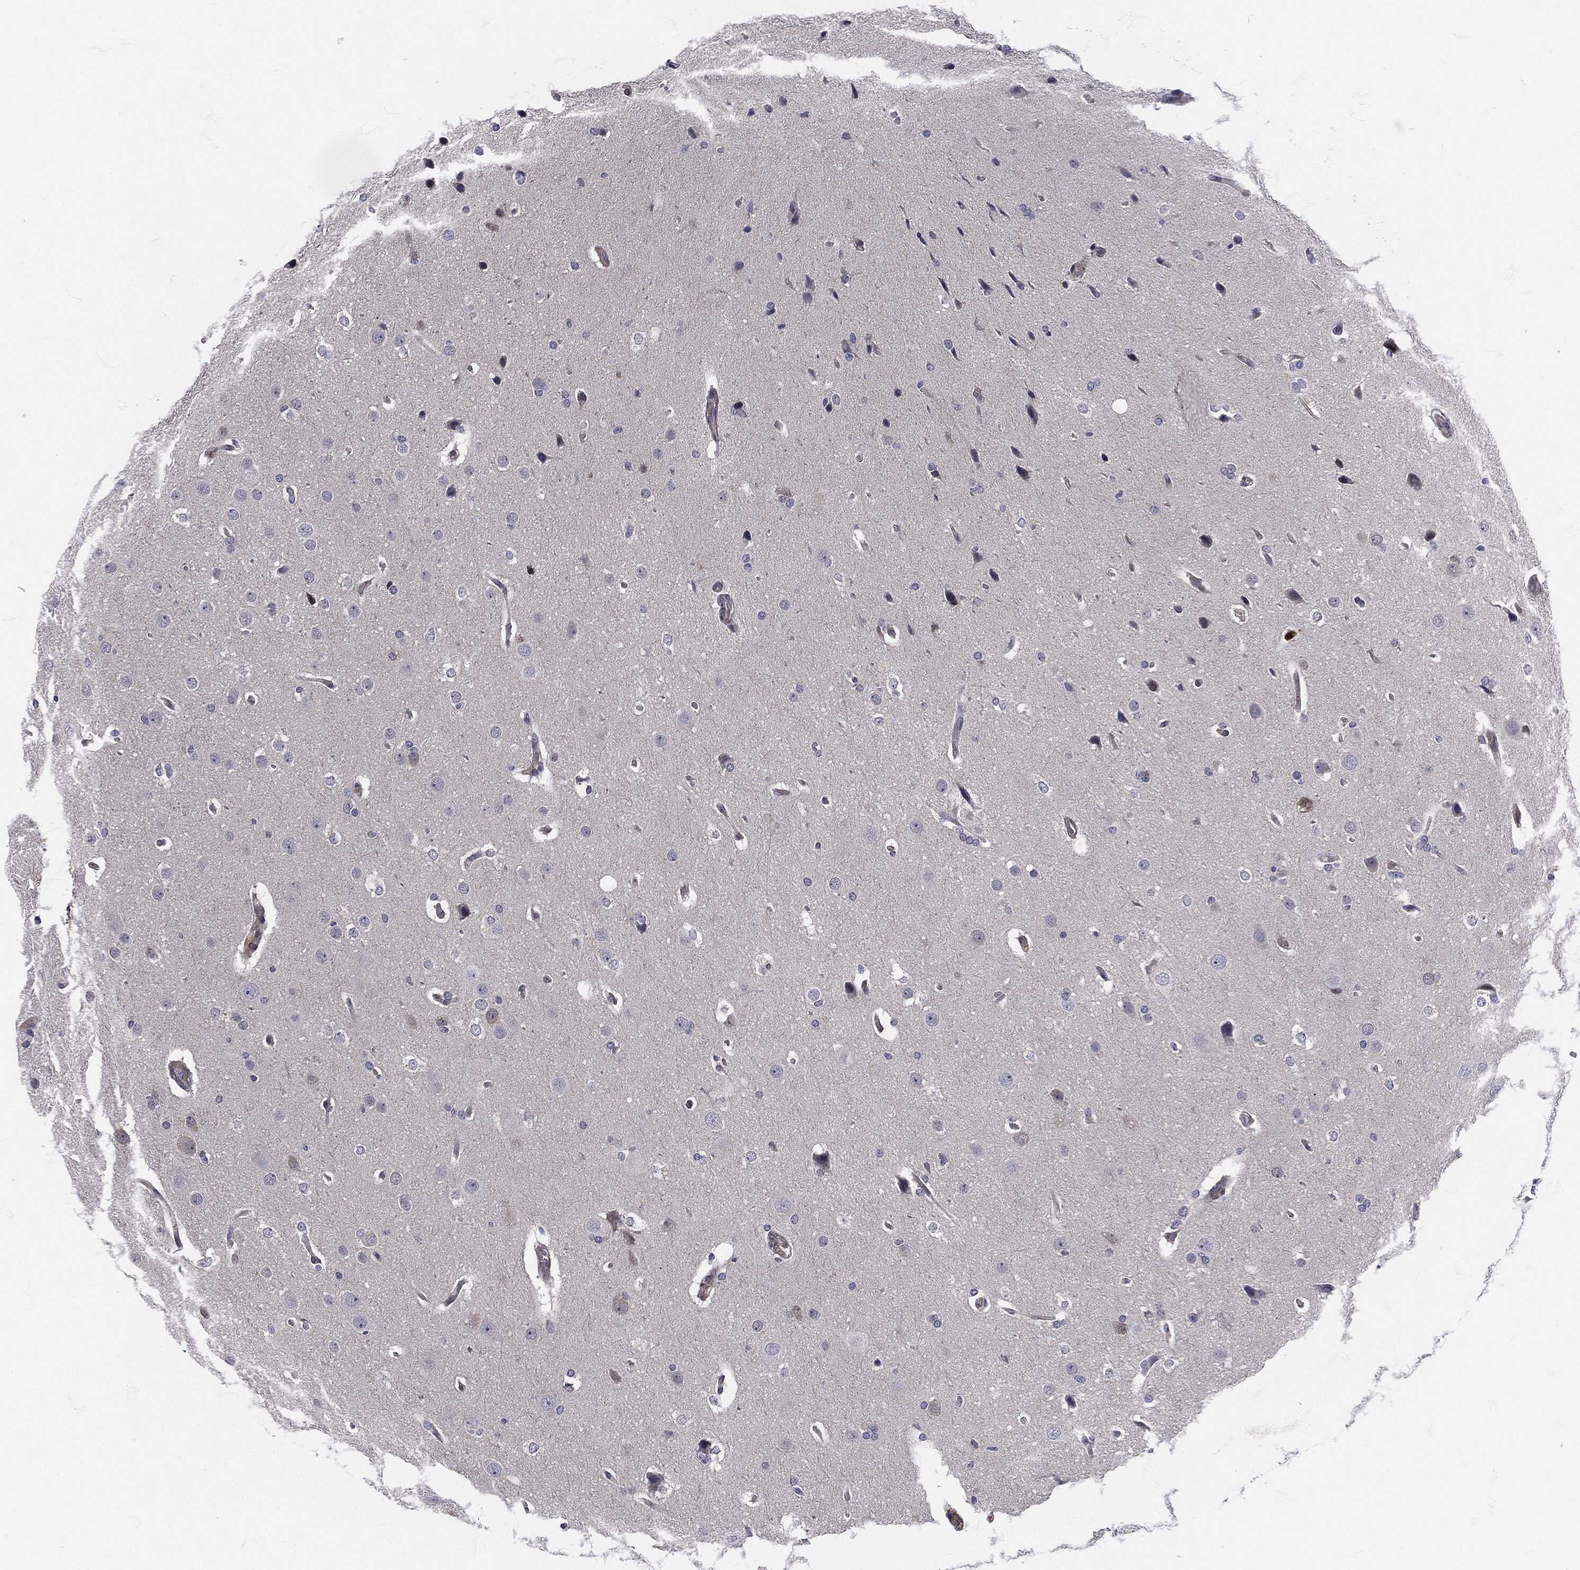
{"staining": {"intensity": "negative", "quantity": "none", "location": "none"}, "tissue": "glioma", "cell_type": "Tumor cells", "image_type": "cancer", "snomed": [{"axis": "morphology", "description": "Glioma, malignant, Low grade"}, {"axis": "topography", "description": "Brain"}], "caption": "DAB (3,3'-diaminobenzidine) immunohistochemical staining of glioma displays no significant expression in tumor cells.", "gene": "MPO", "patient": {"sex": "female", "age": 37}}